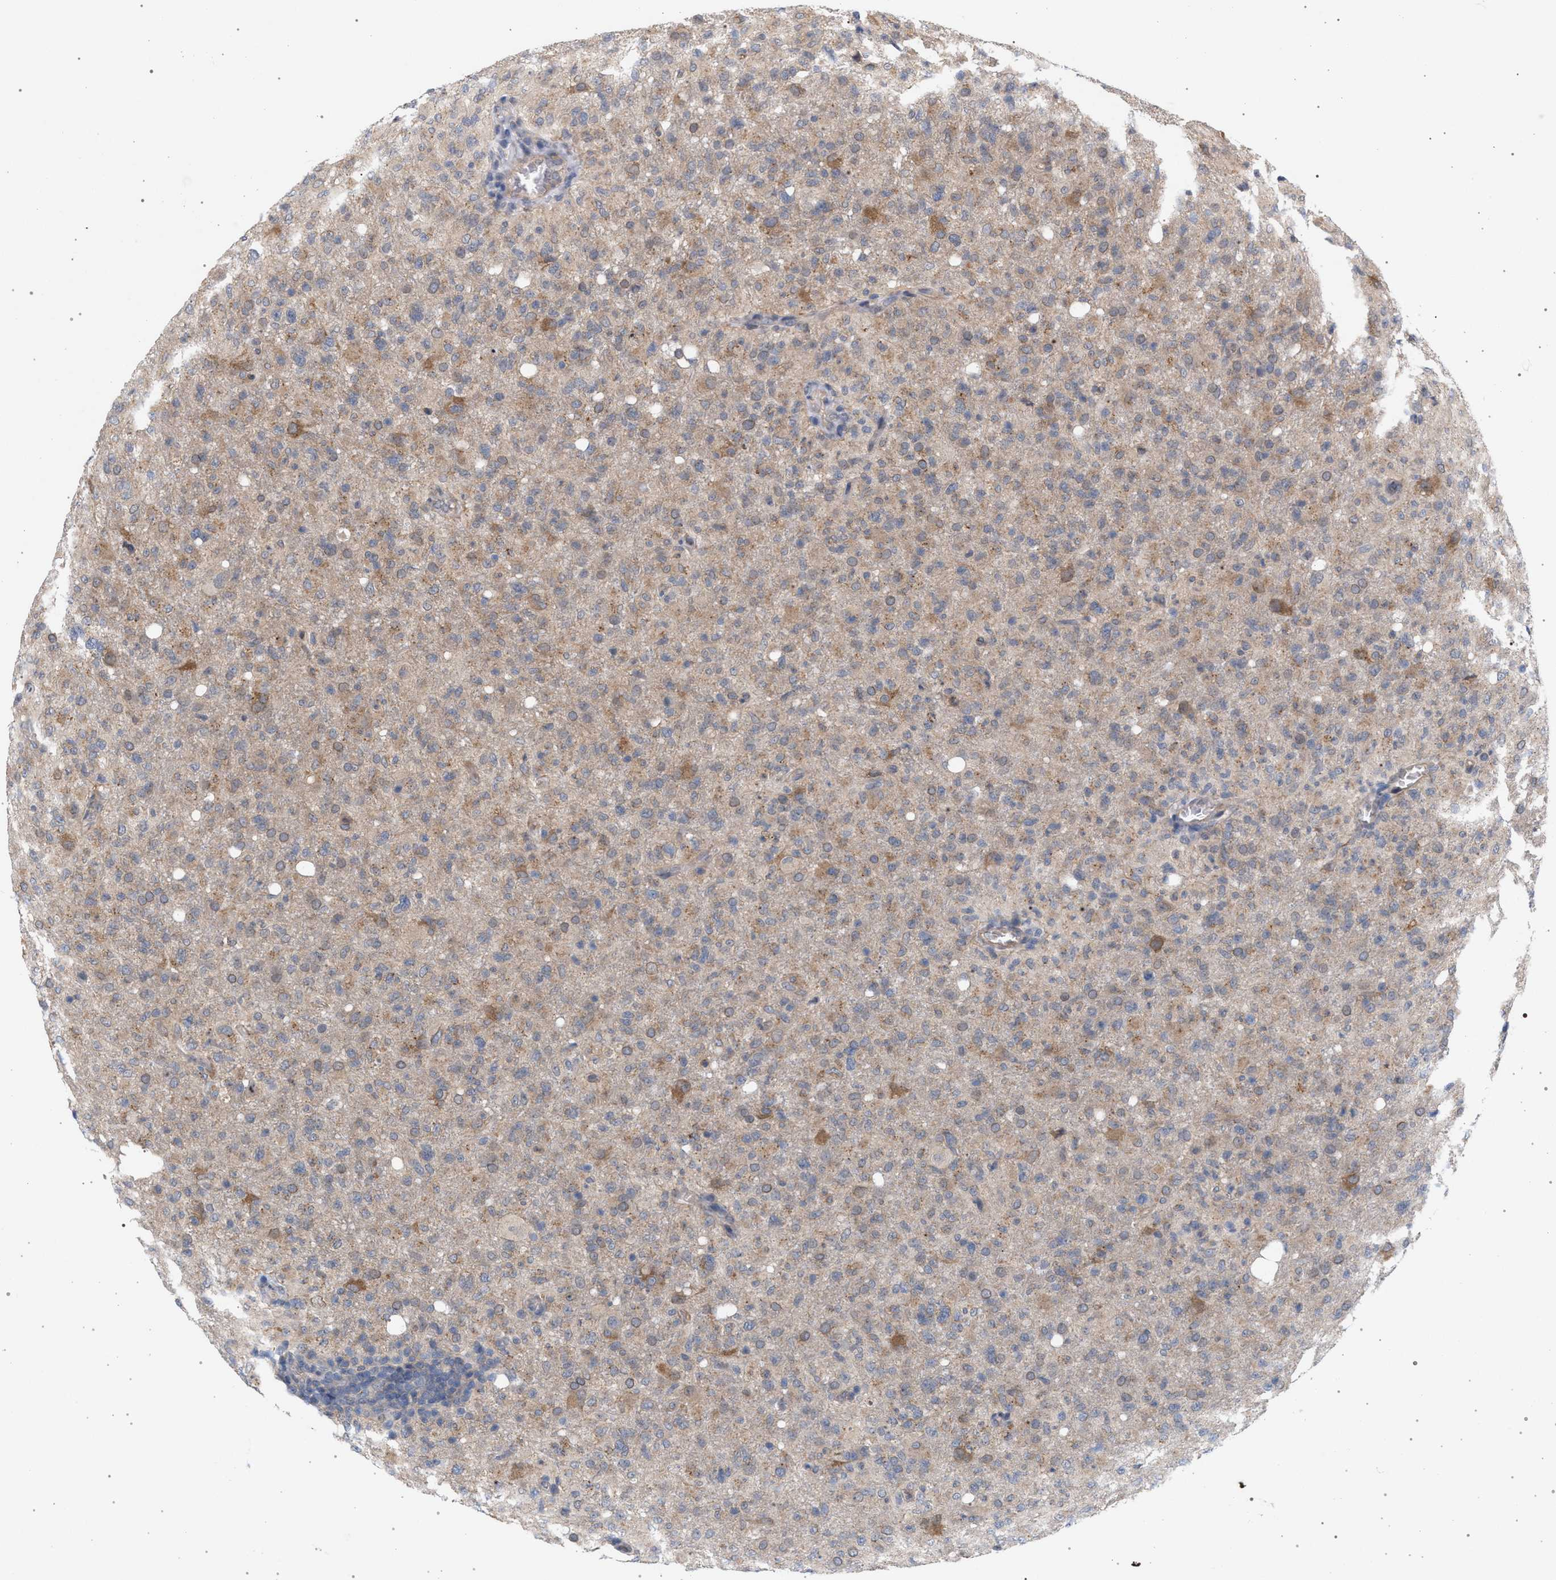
{"staining": {"intensity": "moderate", "quantity": ">75%", "location": "cytoplasmic/membranous"}, "tissue": "glioma", "cell_type": "Tumor cells", "image_type": "cancer", "snomed": [{"axis": "morphology", "description": "Glioma, malignant, High grade"}, {"axis": "topography", "description": "Brain"}], "caption": "Brown immunohistochemical staining in glioma demonstrates moderate cytoplasmic/membranous staining in approximately >75% of tumor cells.", "gene": "ARPC5L", "patient": {"sex": "female", "age": 57}}